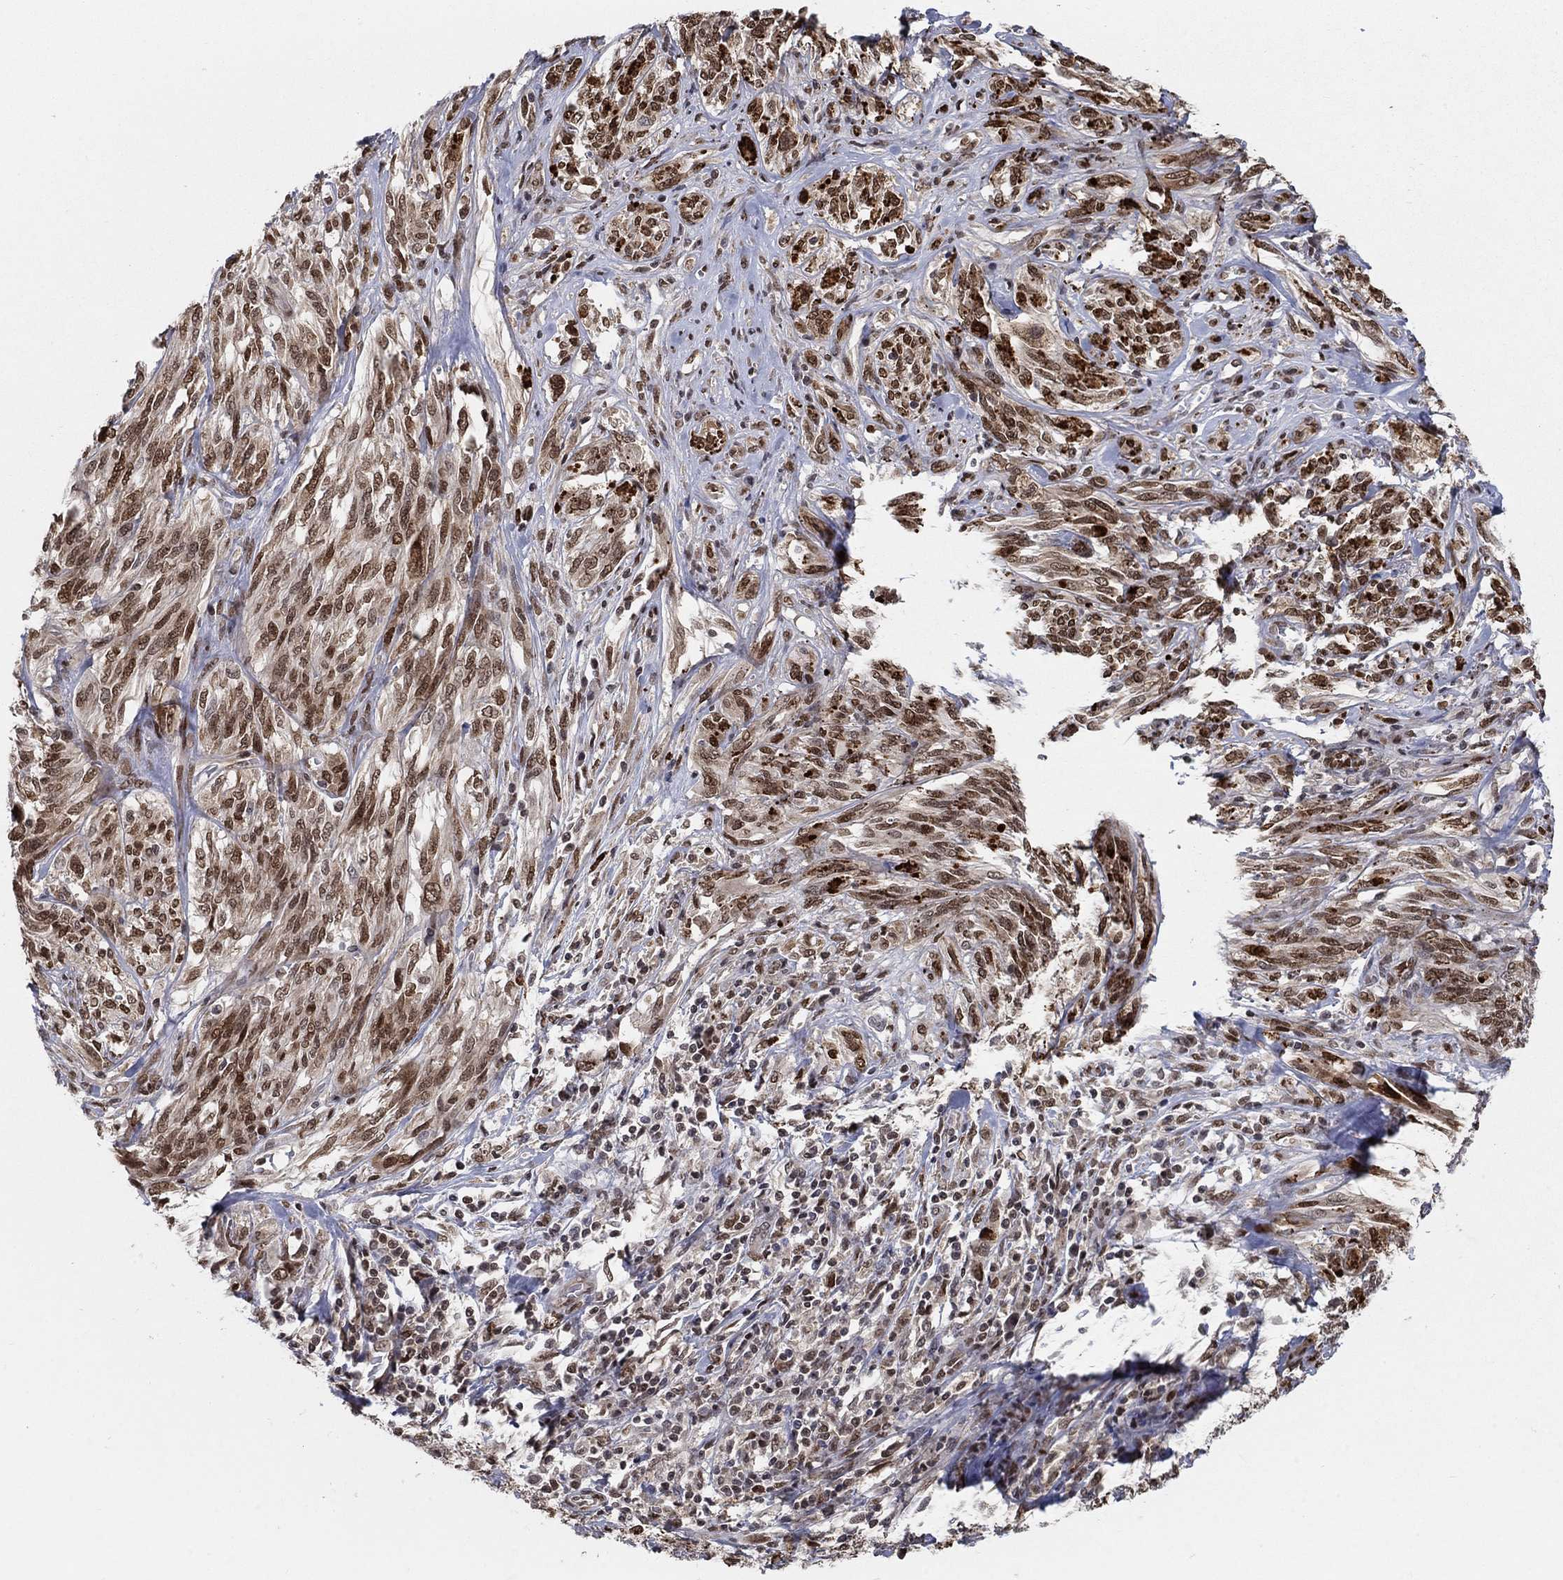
{"staining": {"intensity": "strong", "quantity": "25%-75%", "location": "nuclear"}, "tissue": "melanoma", "cell_type": "Tumor cells", "image_type": "cancer", "snomed": [{"axis": "morphology", "description": "Malignant melanoma, NOS"}, {"axis": "topography", "description": "Skin"}], "caption": "Tumor cells show strong nuclear expression in approximately 25%-75% of cells in melanoma.", "gene": "CENPE", "patient": {"sex": "female", "age": 91}}